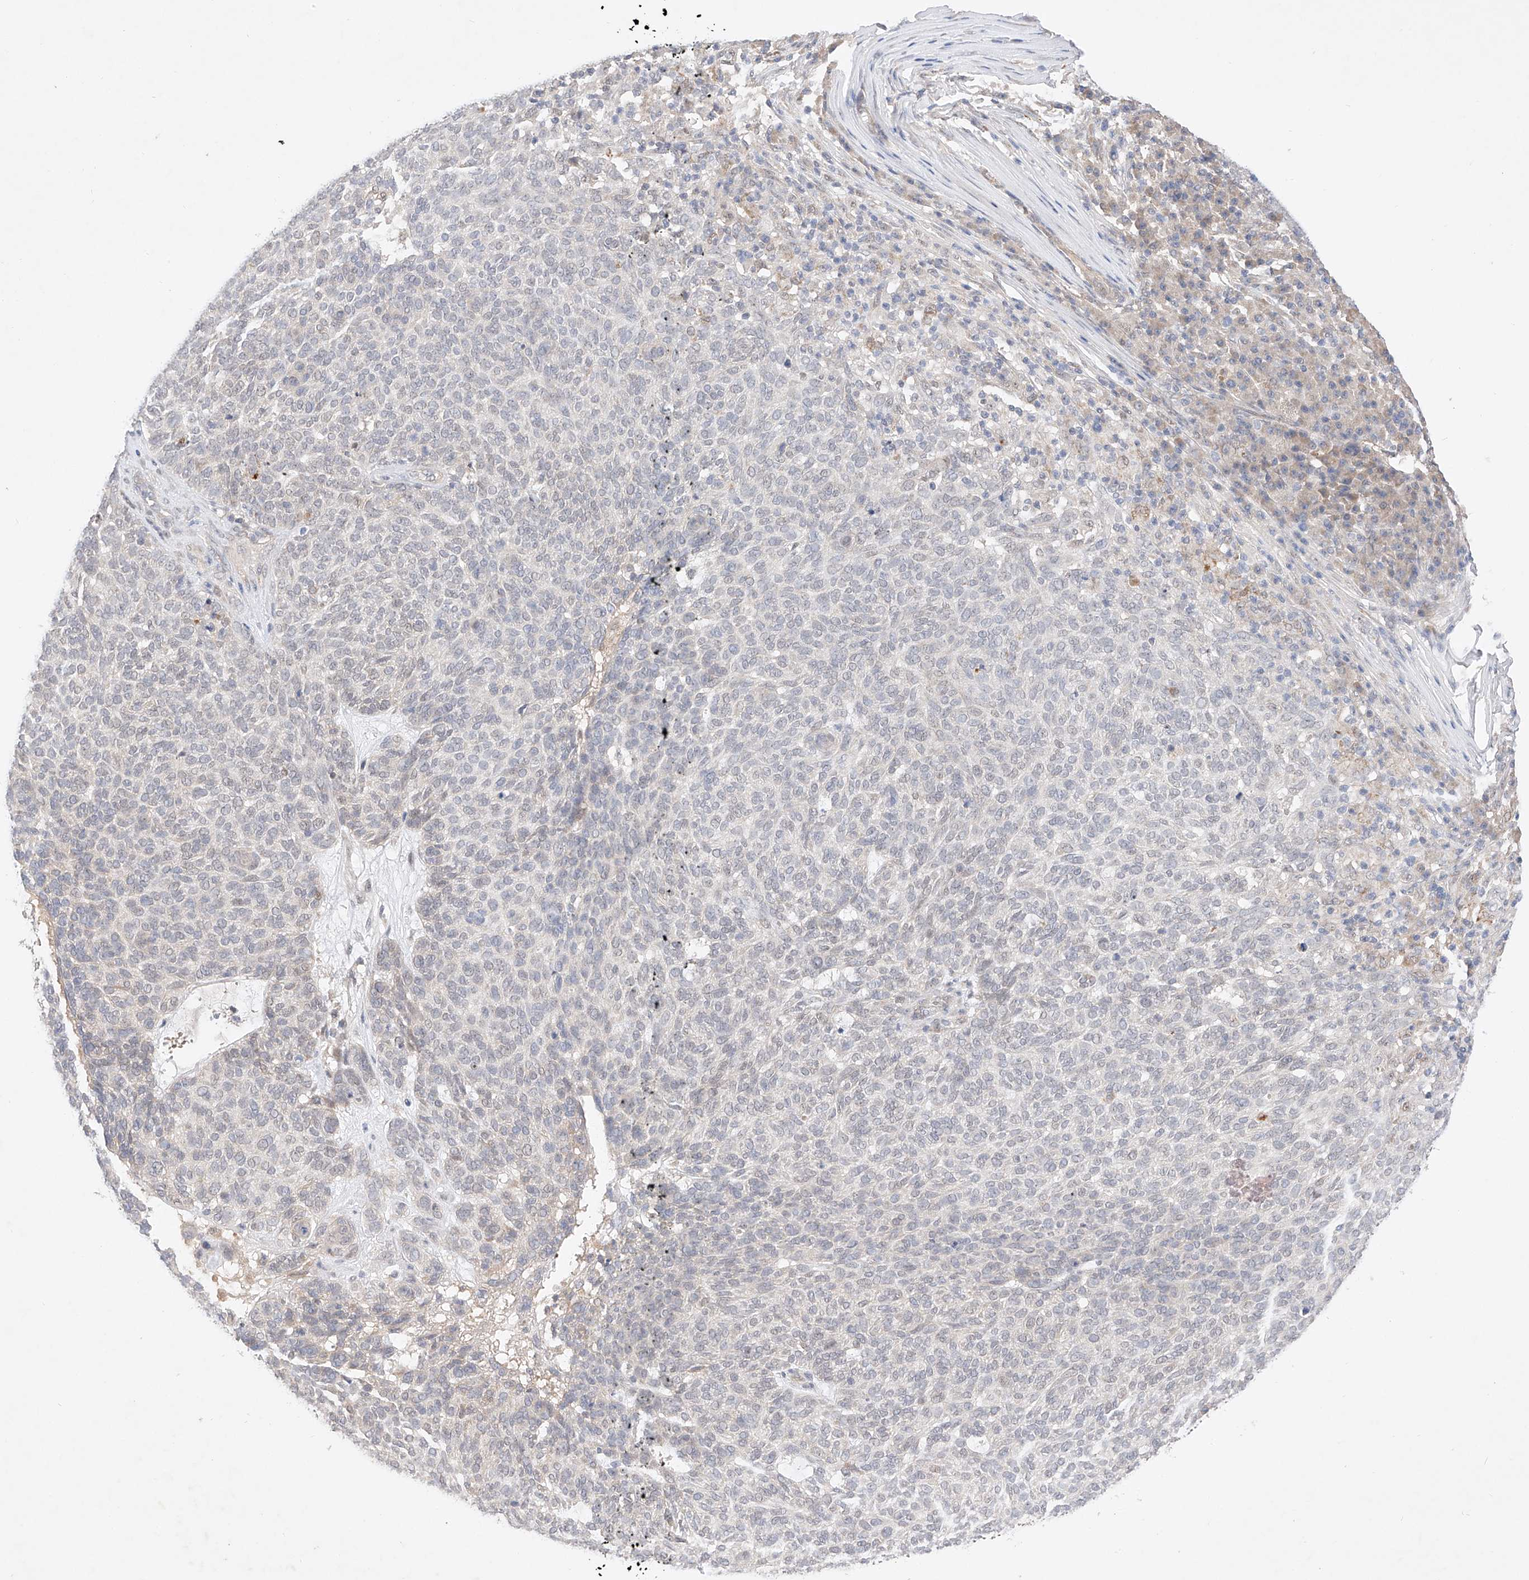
{"staining": {"intensity": "negative", "quantity": "none", "location": "none"}, "tissue": "skin cancer", "cell_type": "Tumor cells", "image_type": "cancer", "snomed": [{"axis": "morphology", "description": "Squamous cell carcinoma, NOS"}, {"axis": "topography", "description": "Skin"}], "caption": "Human skin cancer (squamous cell carcinoma) stained for a protein using immunohistochemistry exhibits no positivity in tumor cells.", "gene": "IL22RA2", "patient": {"sex": "female", "age": 90}}